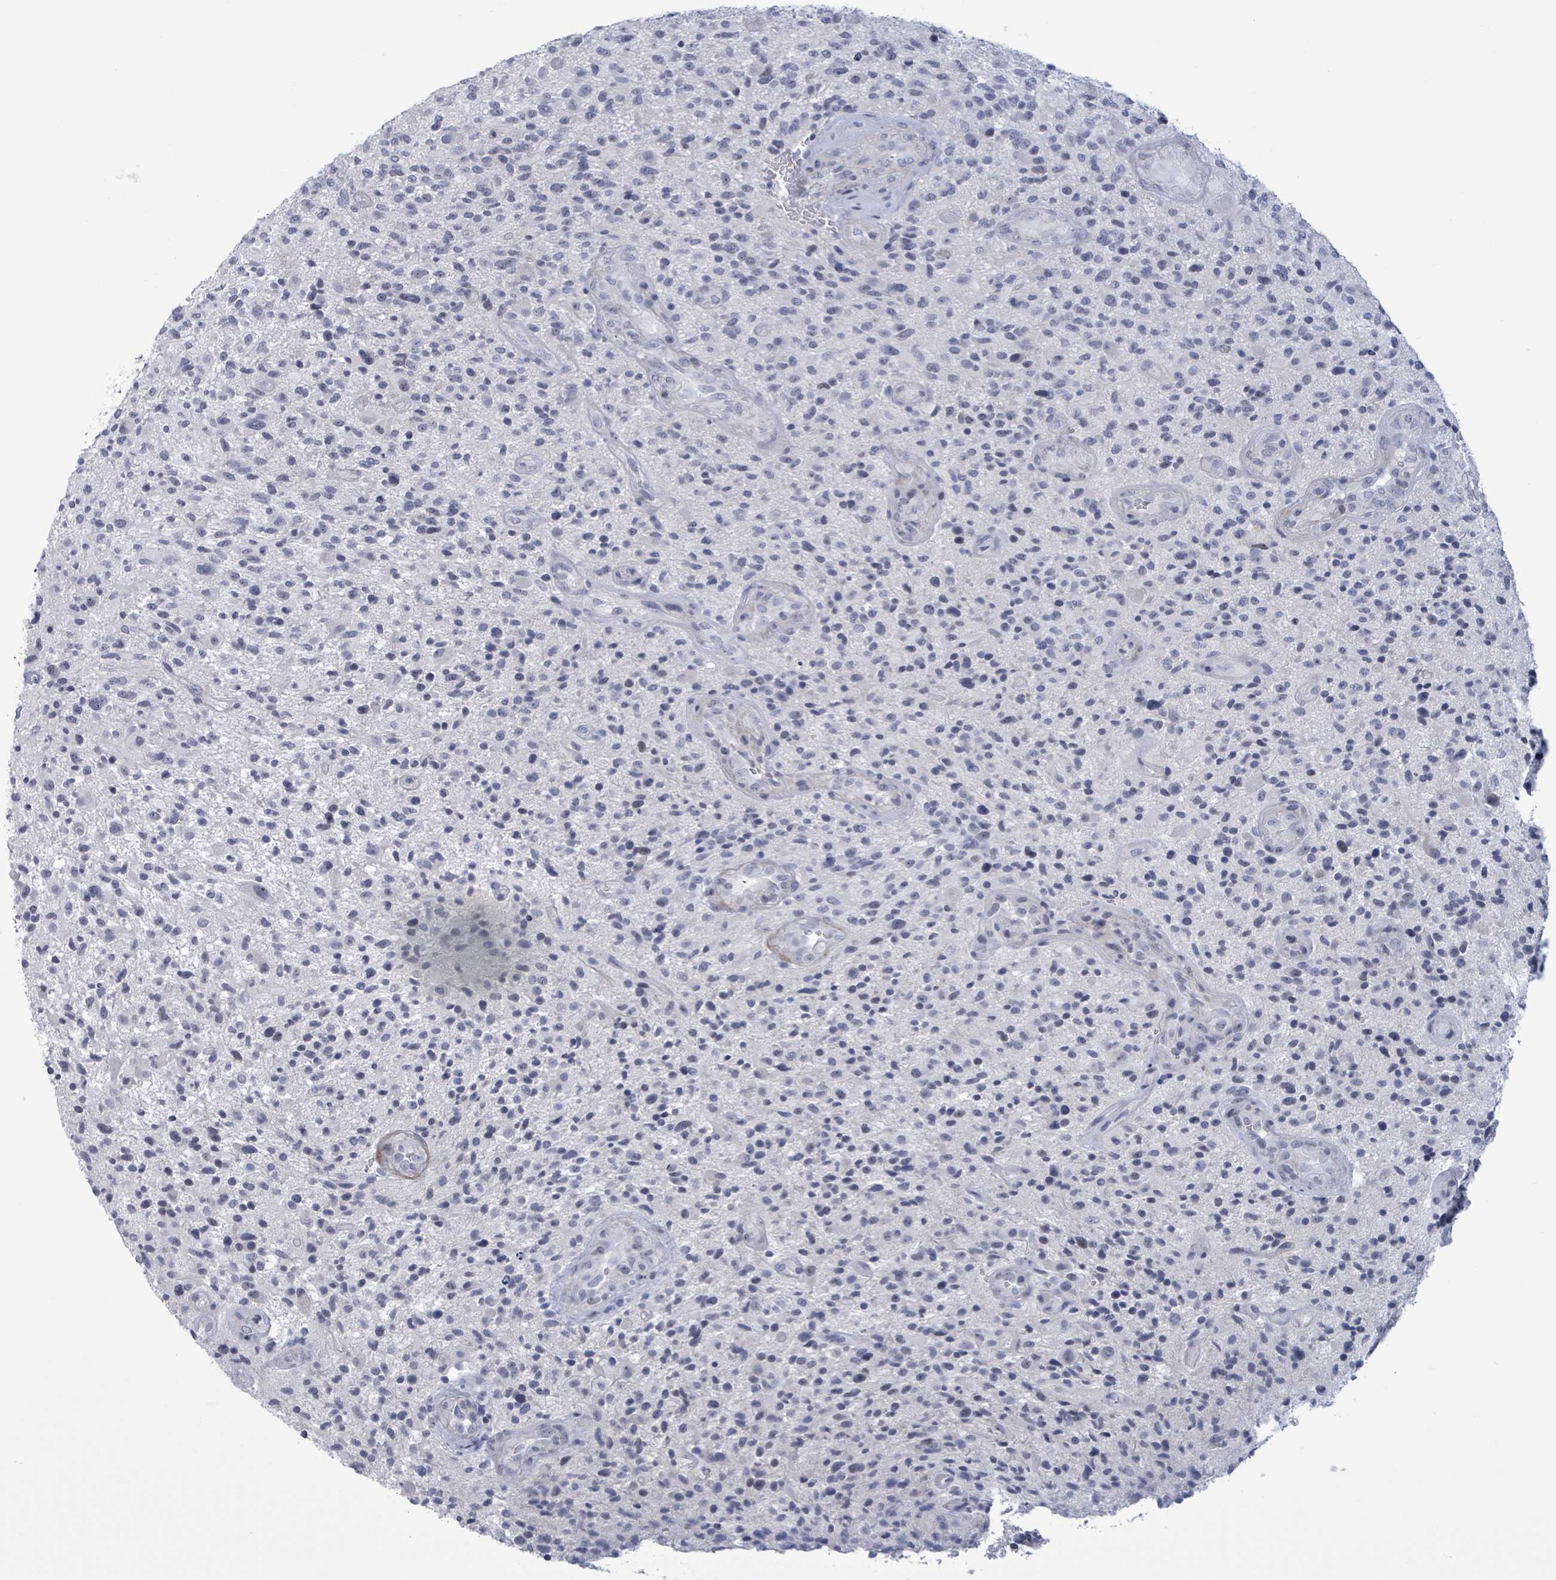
{"staining": {"intensity": "negative", "quantity": "none", "location": "none"}, "tissue": "glioma", "cell_type": "Tumor cells", "image_type": "cancer", "snomed": [{"axis": "morphology", "description": "Glioma, malignant, High grade"}, {"axis": "topography", "description": "Brain"}], "caption": "This is an IHC photomicrograph of human glioma. There is no staining in tumor cells.", "gene": "ZNF771", "patient": {"sex": "male", "age": 47}}